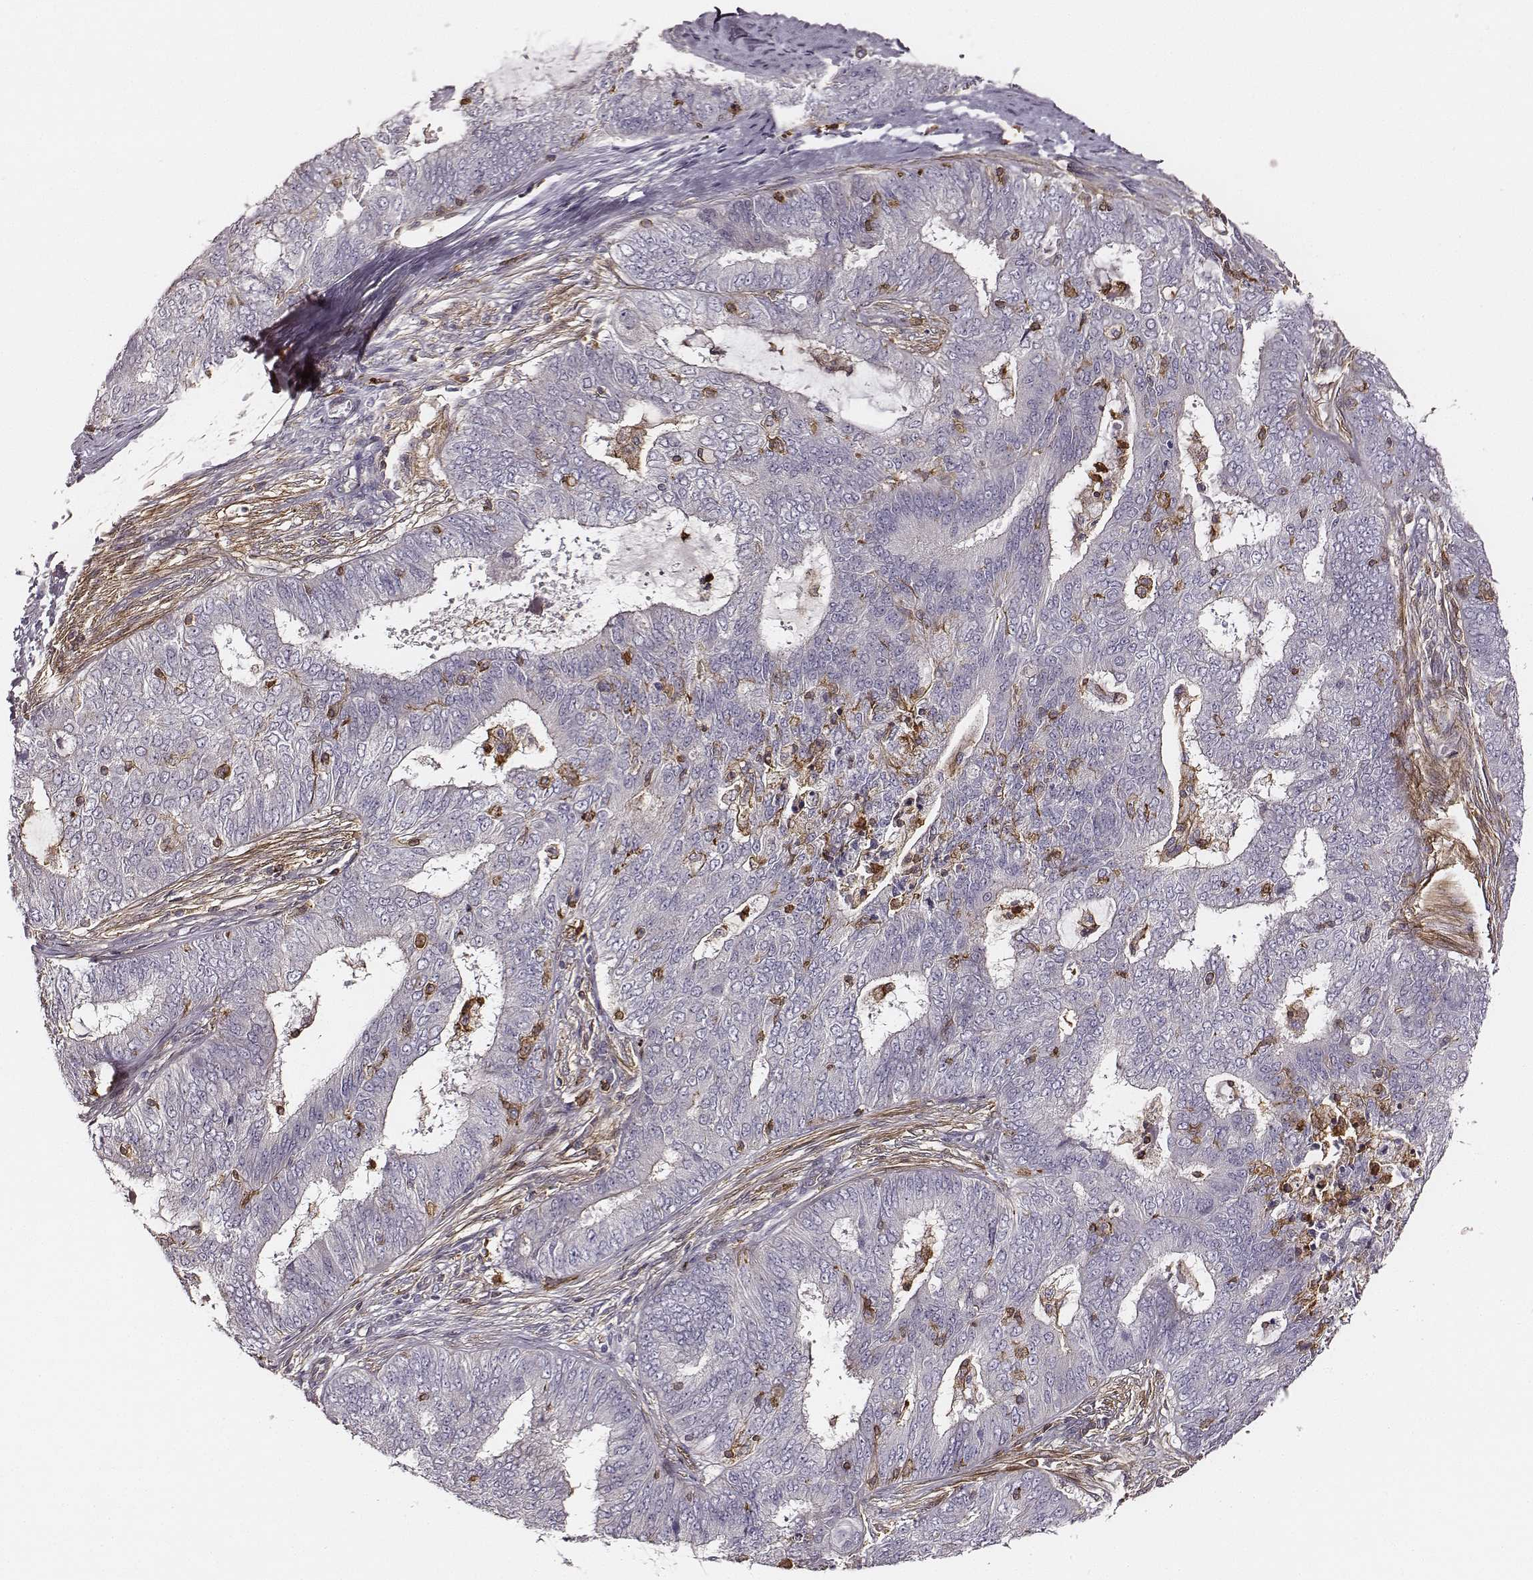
{"staining": {"intensity": "negative", "quantity": "none", "location": "none"}, "tissue": "endometrial cancer", "cell_type": "Tumor cells", "image_type": "cancer", "snomed": [{"axis": "morphology", "description": "Adenocarcinoma, NOS"}, {"axis": "topography", "description": "Endometrium"}], "caption": "Endometrial cancer (adenocarcinoma) stained for a protein using immunohistochemistry exhibits no expression tumor cells.", "gene": "ZYX", "patient": {"sex": "female", "age": 62}}